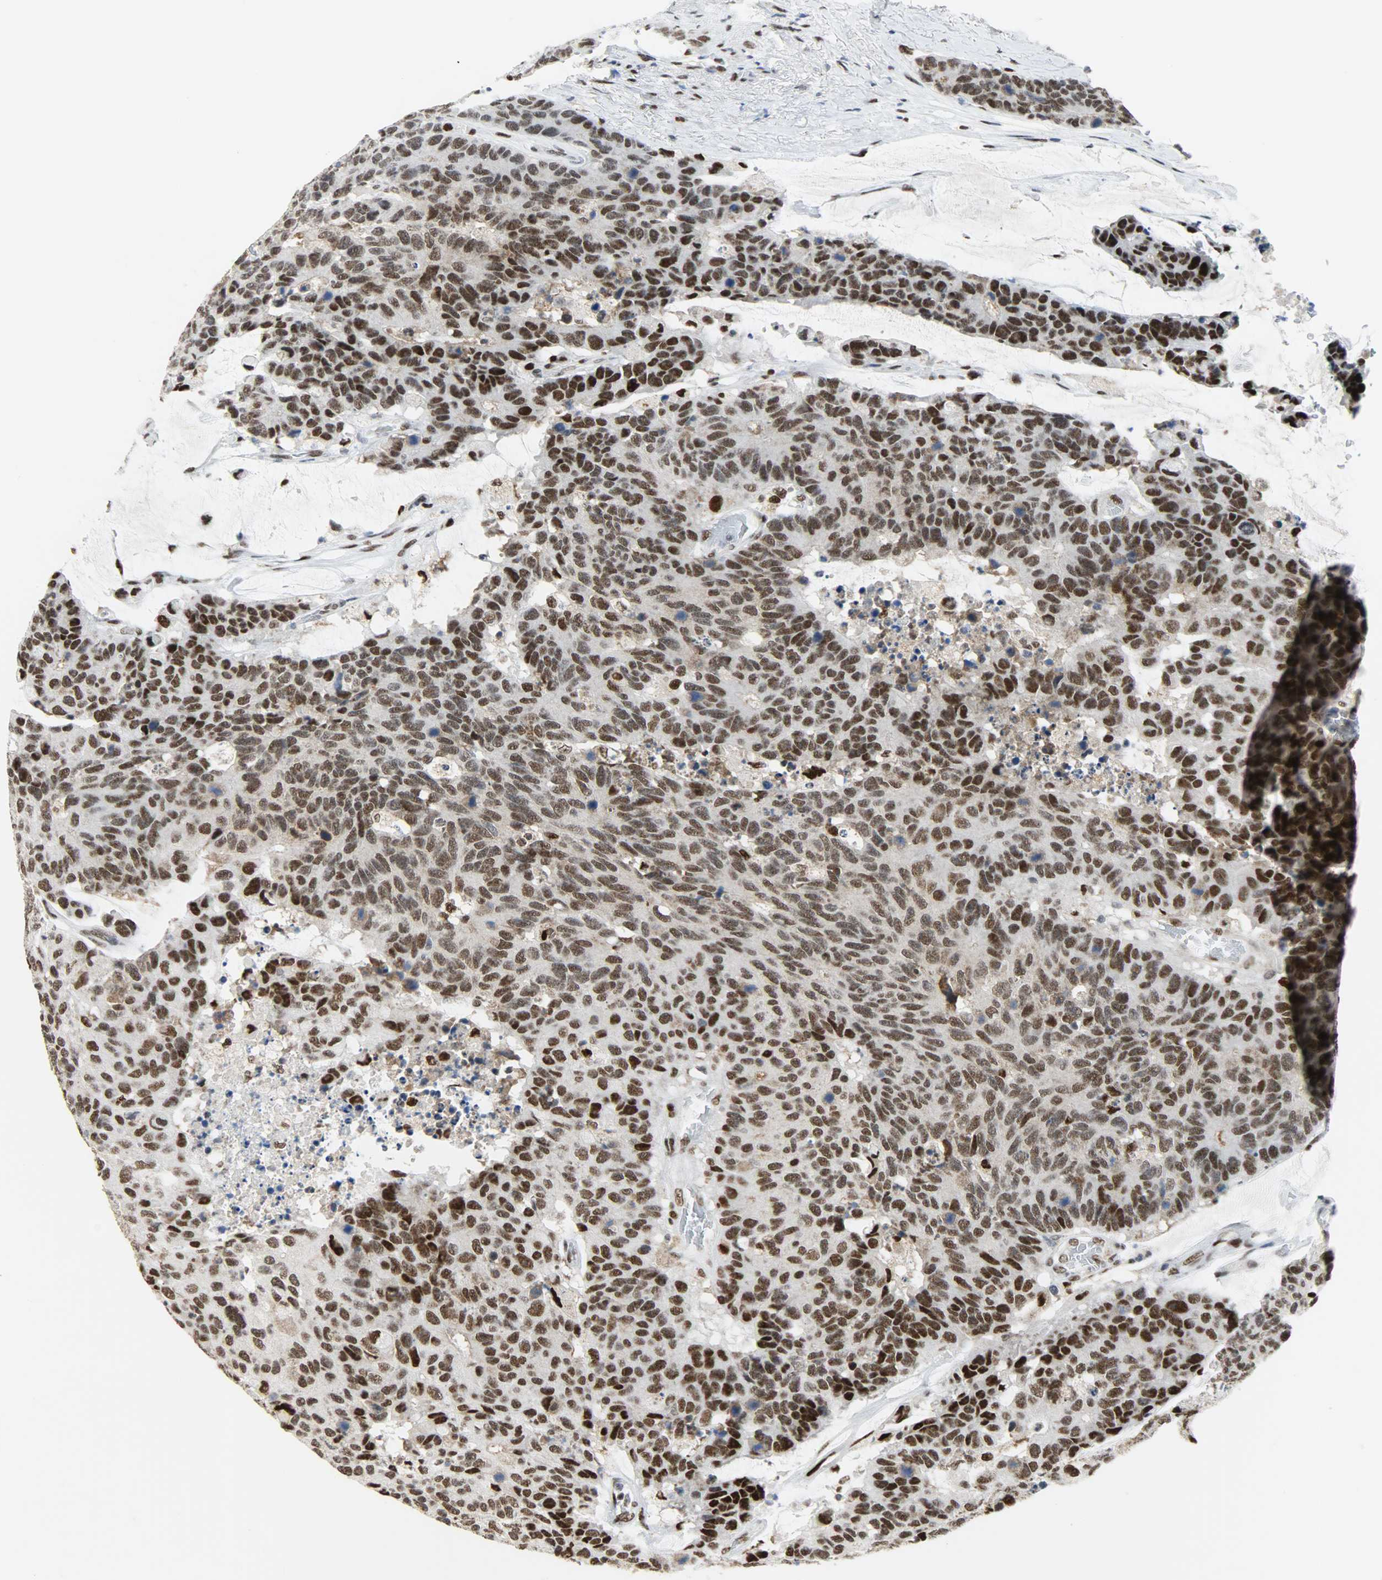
{"staining": {"intensity": "moderate", "quantity": ">75%", "location": "nuclear"}, "tissue": "colorectal cancer", "cell_type": "Tumor cells", "image_type": "cancer", "snomed": [{"axis": "morphology", "description": "Adenocarcinoma, NOS"}, {"axis": "topography", "description": "Colon"}], "caption": "High-power microscopy captured an IHC photomicrograph of colorectal cancer, revealing moderate nuclear positivity in about >75% of tumor cells.", "gene": "SSB", "patient": {"sex": "female", "age": 86}}